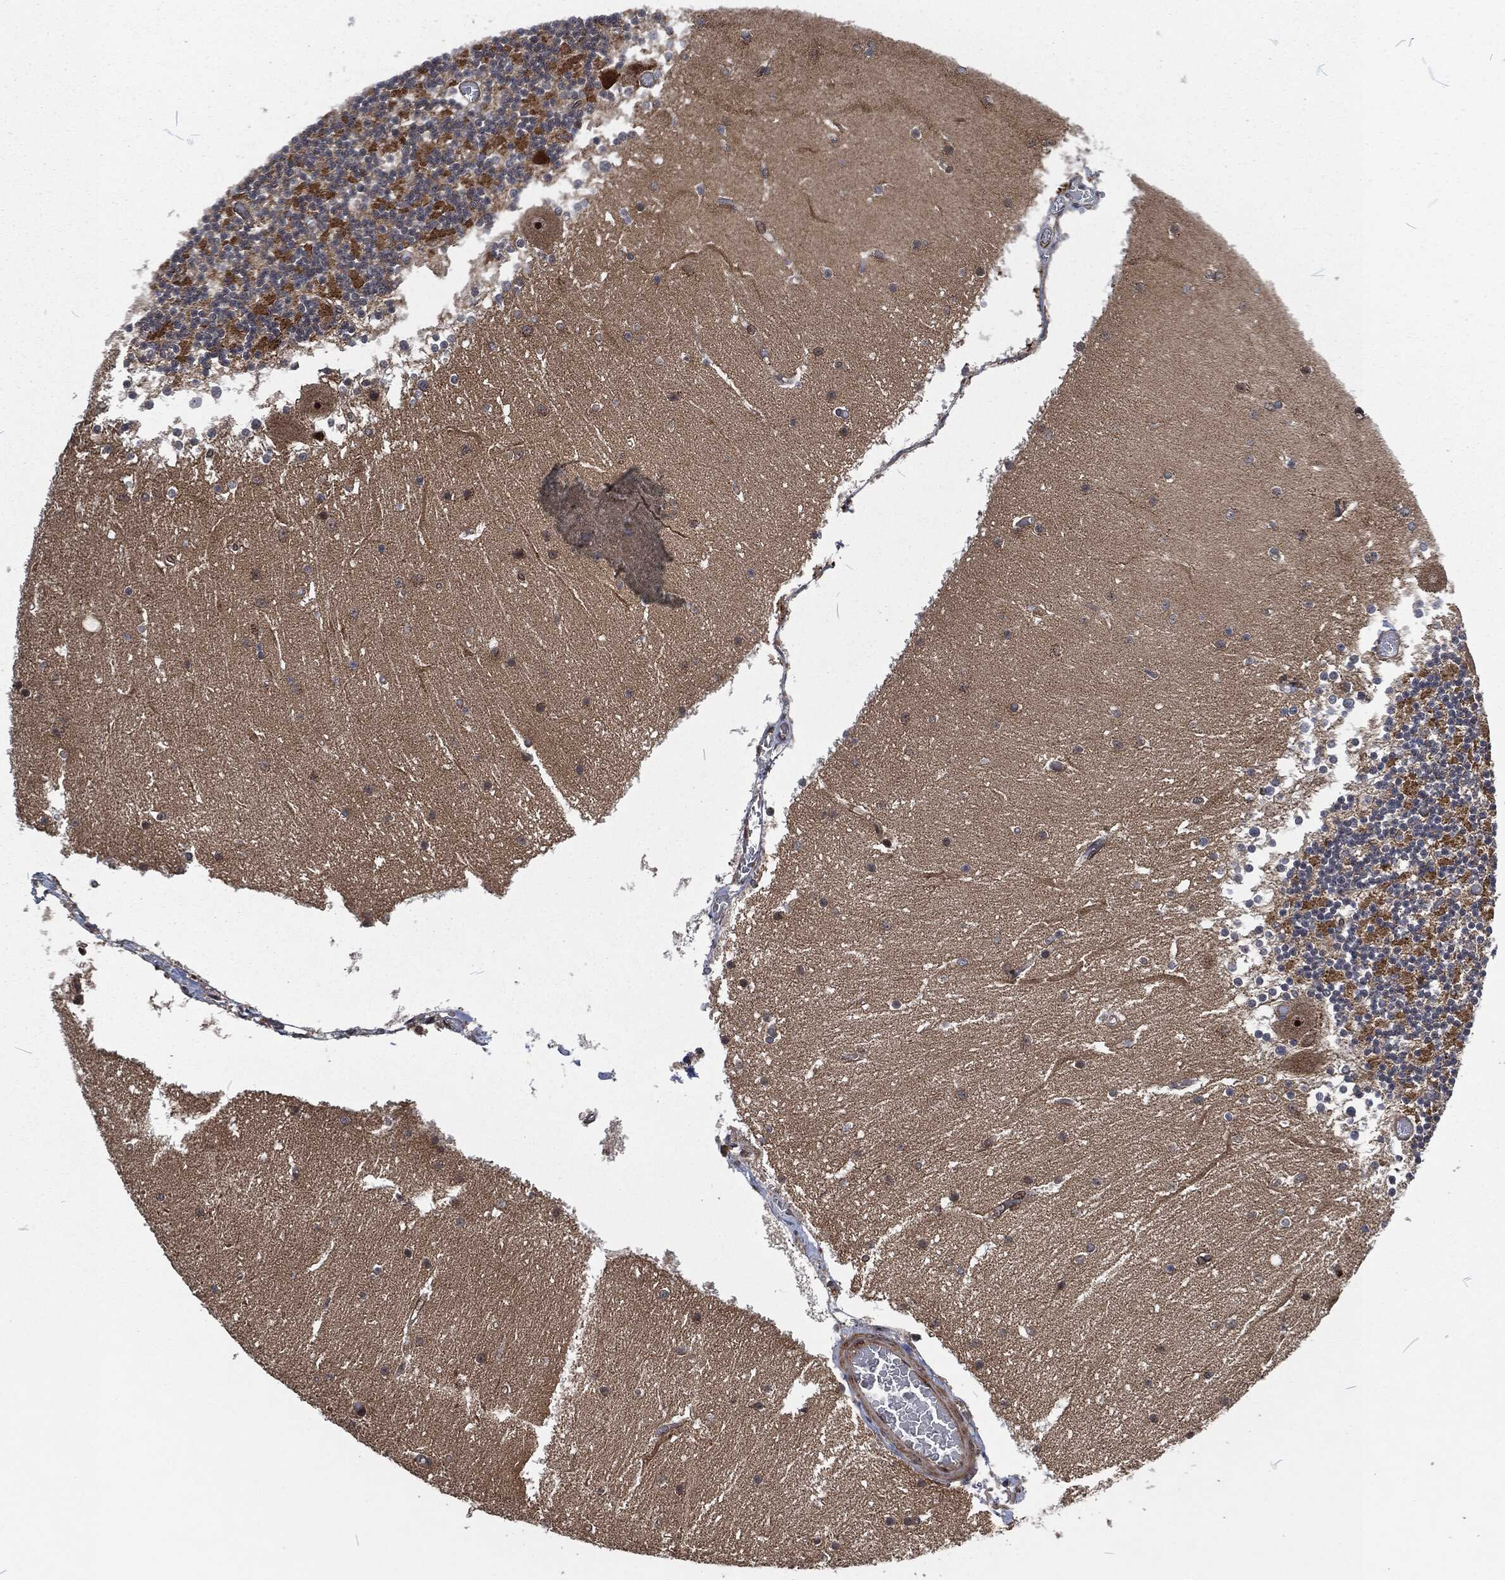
{"staining": {"intensity": "negative", "quantity": "none", "location": "none"}, "tissue": "cerebellum", "cell_type": "Cells in granular layer", "image_type": "normal", "snomed": [{"axis": "morphology", "description": "Normal tissue, NOS"}, {"axis": "topography", "description": "Cerebellum"}], "caption": "Photomicrograph shows no protein expression in cells in granular layer of normal cerebellum. (DAB (3,3'-diaminobenzidine) IHC, high magnification).", "gene": "CMPK2", "patient": {"sex": "female", "age": 28}}